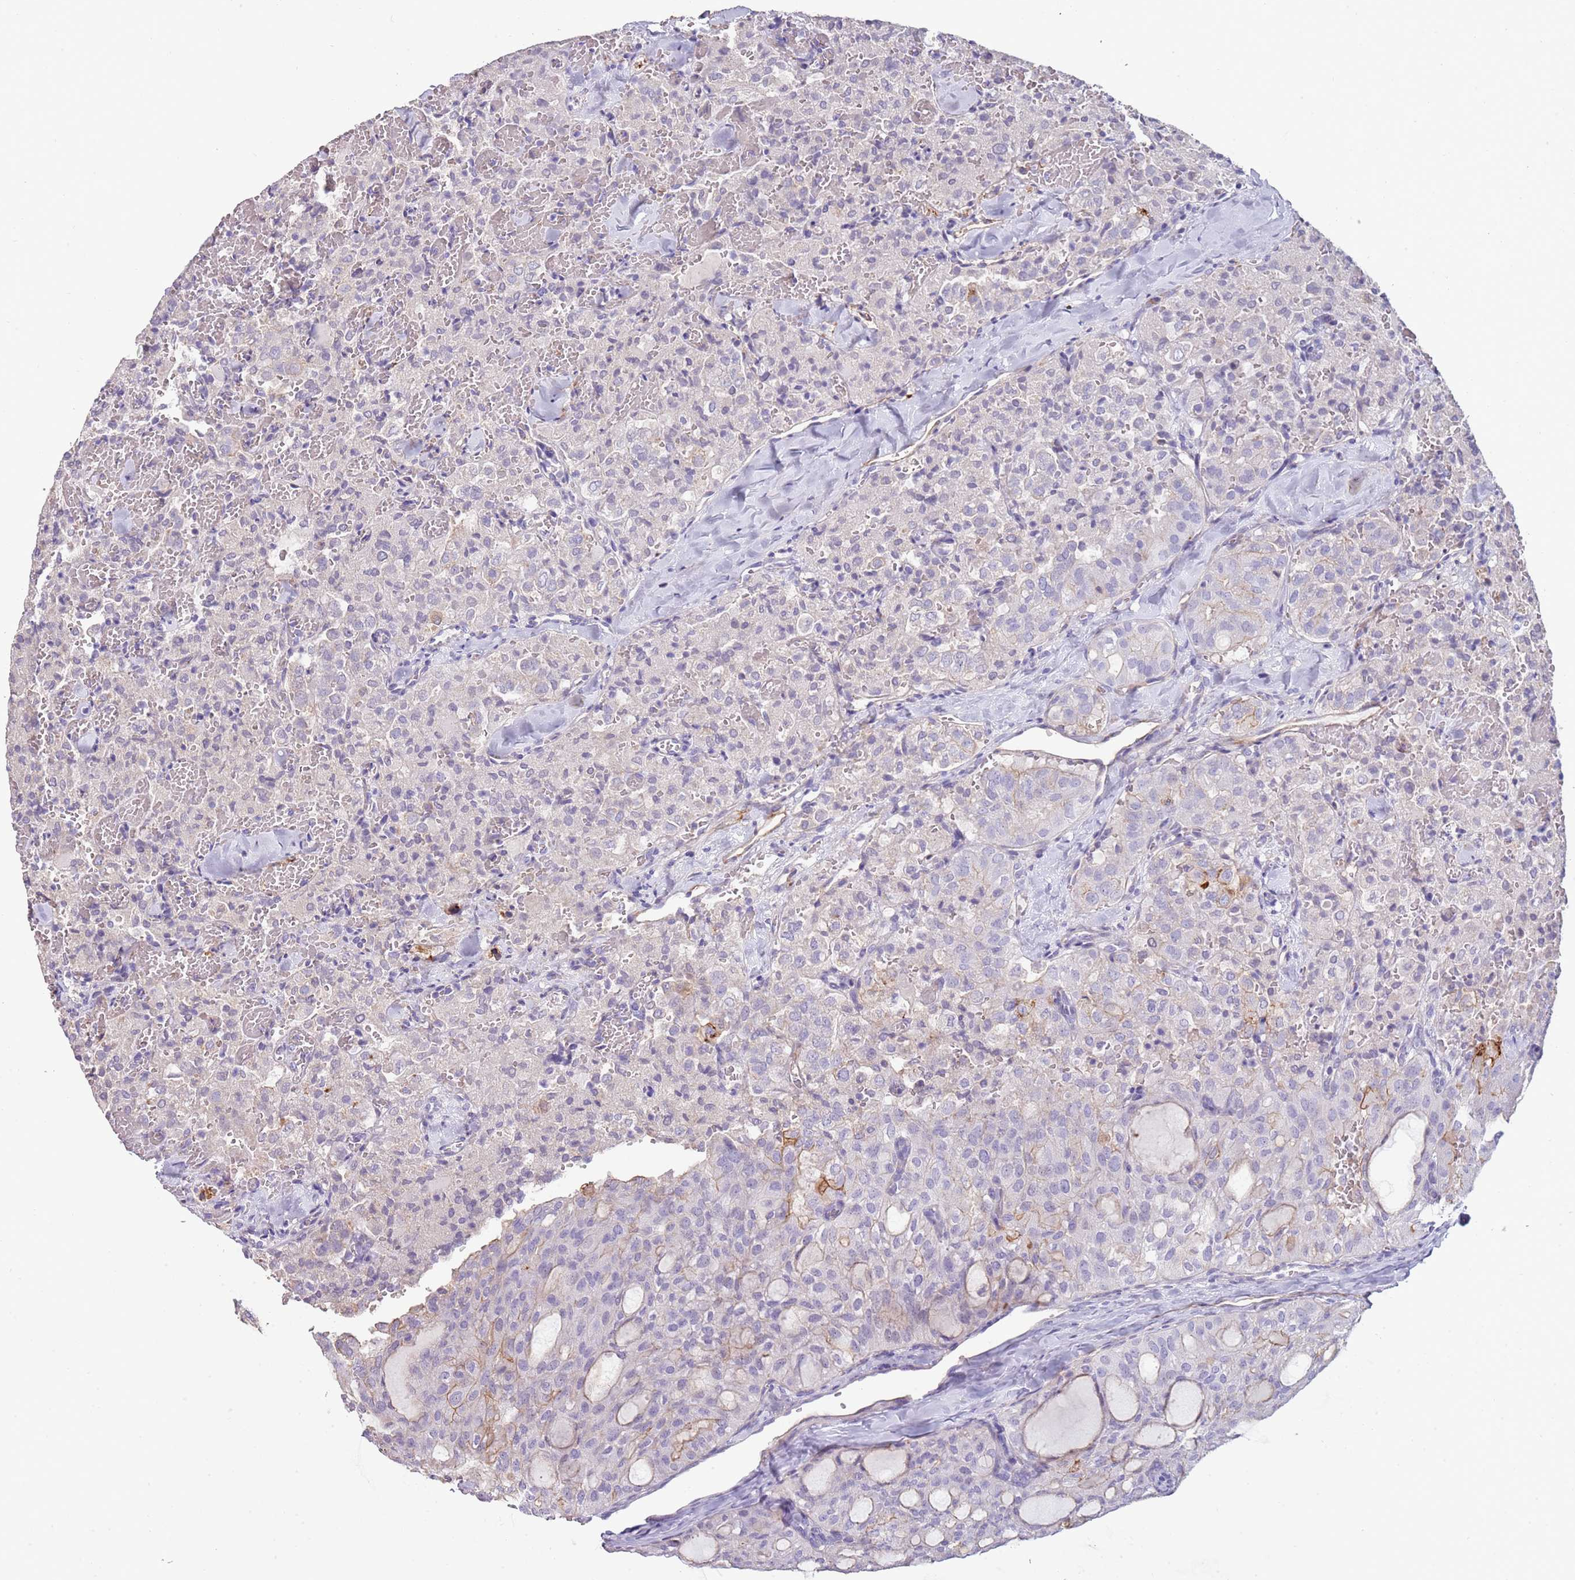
{"staining": {"intensity": "negative", "quantity": "none", "location": "none"}, "tissue": "thyroid cancer", "cell_type": "Tumor cells", "image_type": "cancer", "snomed": [{"axis": "morphology", "description": "Follicular adenoma carcinoma, NOS"}, {"axis": "topography", "description": "Thyroid gland"}], "caption": "There is no significant positivity in tumor cells of follicular adenoma carcinoma (thyroid).", "gene": "NBPF3", "patient": {"sex": "male", "age": 75}}